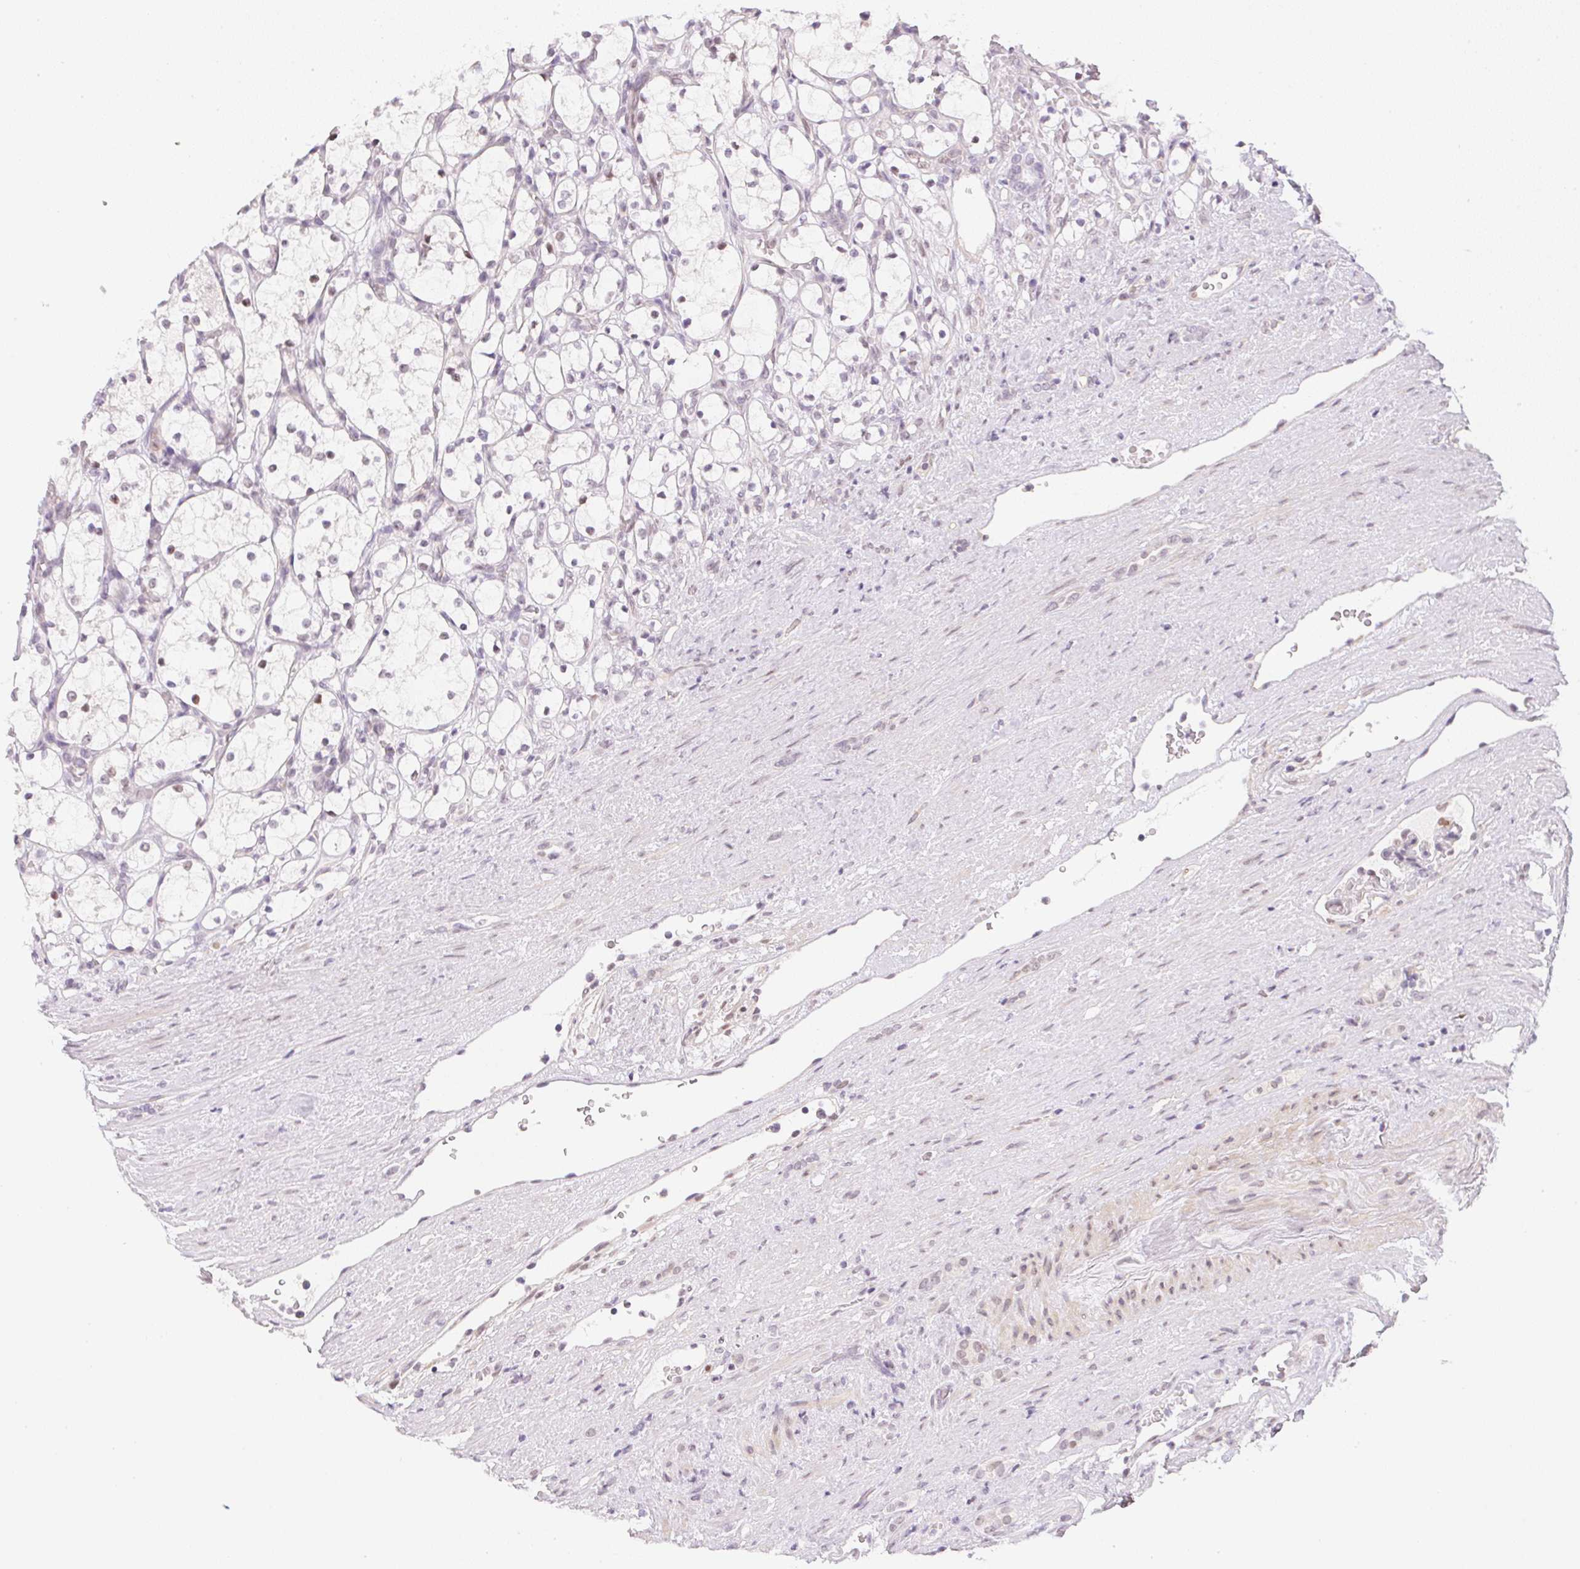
{"staining": {"intensity": "negative", "quantity": "none", "location": "none"}, "tissue": "renal cancer", "cell_type": "Tumor cells", "image_type": "cancer", "snomed": [{"axis": "morphology", "description": "Adenocarcinoma, NOS"}, {"axis": "topography", "description": "Kidney"}], "caption": "The micrograph reveals no staining of tumor cells in renal cancer.", "gene": "DPPA4", "patient": {"sex": "female", "age": 69}}